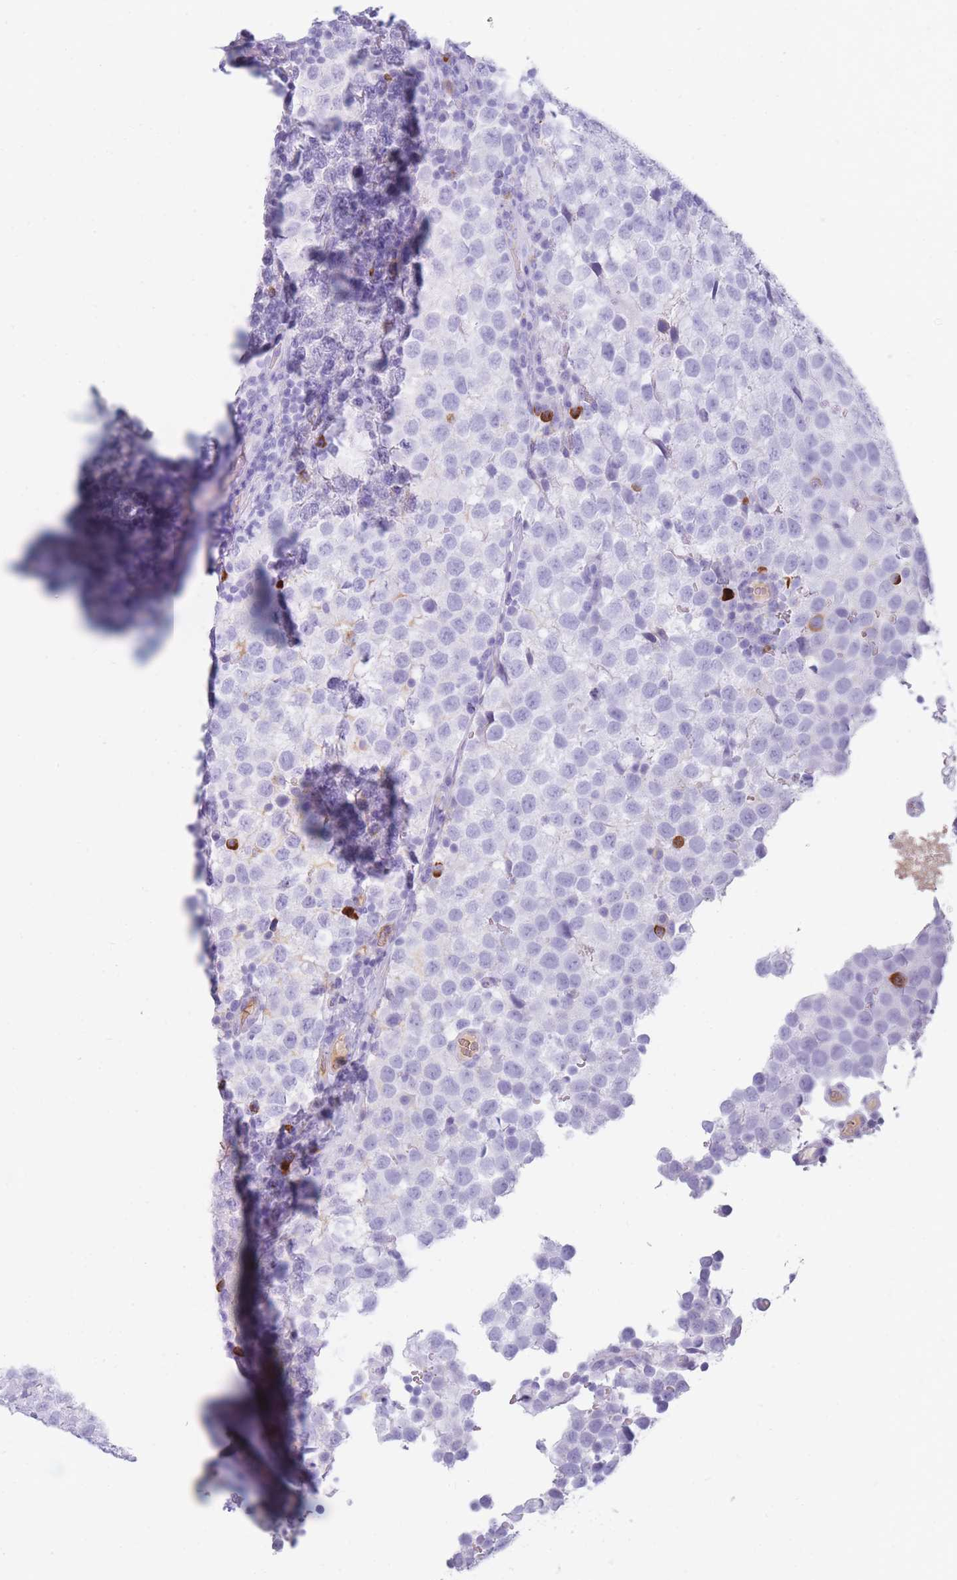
{"staining": {"intensity": "negative", "quantity": "none", "location": "none"}, "tissue": "testis cancer", "cell_type": "Tumor cells", "image_type": "cancer", "snomed": [{"axis": "morphology", "description": "Seminoma, NOS"}, {"axis": "topography", "description": "Testis"}], "caption": "Tumor cells are negative for protein expression in human seminoma (testis).", "gene": "TNFSF11", "patient": {"sex": "male", "age": 34}}